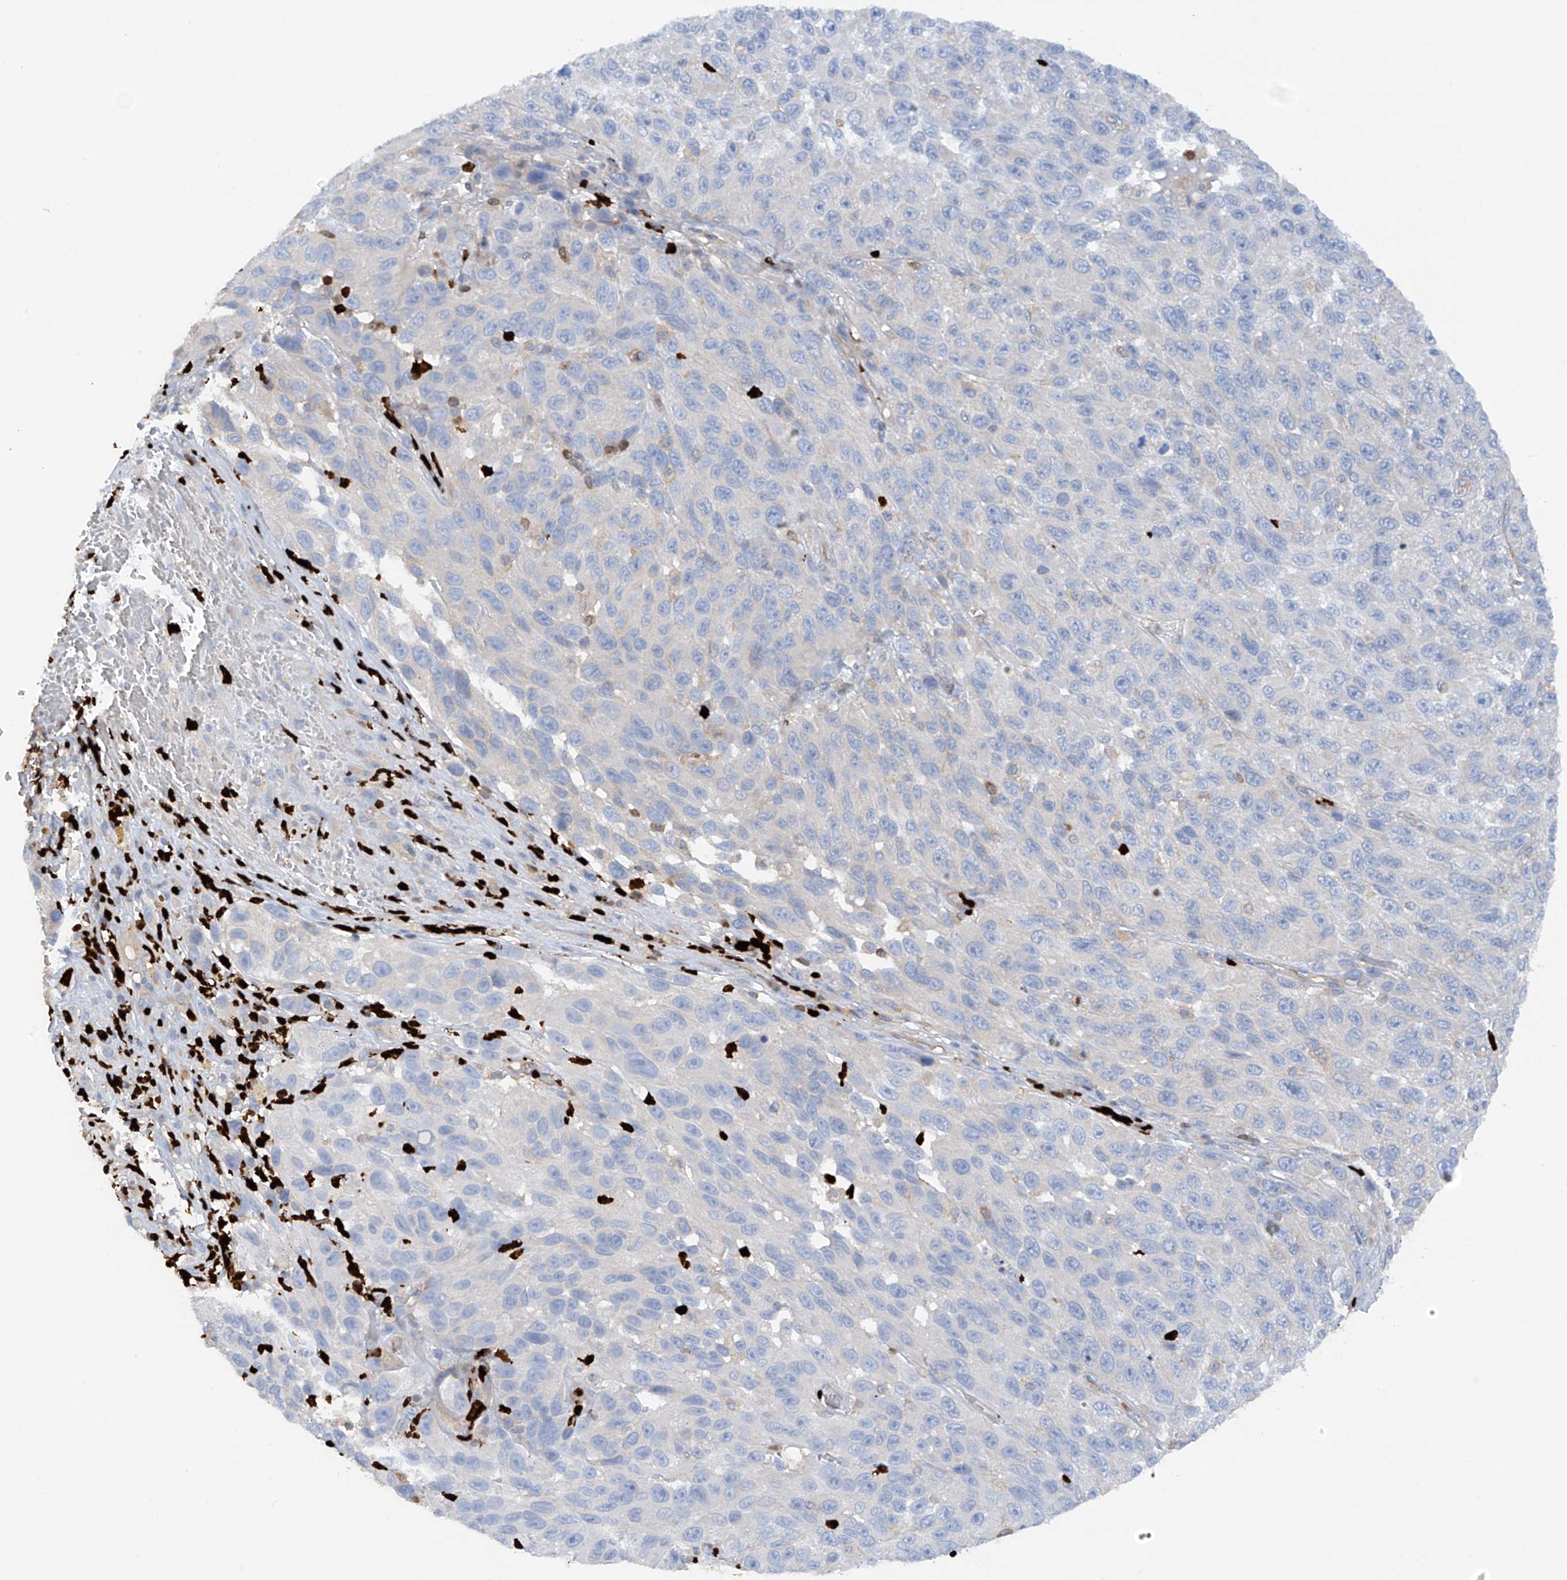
{"staining": {"intensity": "negative", "quantity": "none", "location": "none"}, "tissue": "melanoma", "cell_type": "Tumor cells", "image_type": "cancer", "snomed": [{"axis": "morphology", "description": "Malignant melanoma, NOS"}, {"axis": "topography", "description": "Skin"}], "caption": "The IHC histopathology image has no significant expression in tumor cells of malignant melanoma tissue.", "gene": "PHACTR2", "patient": {"sex": "female", "age": 96}}